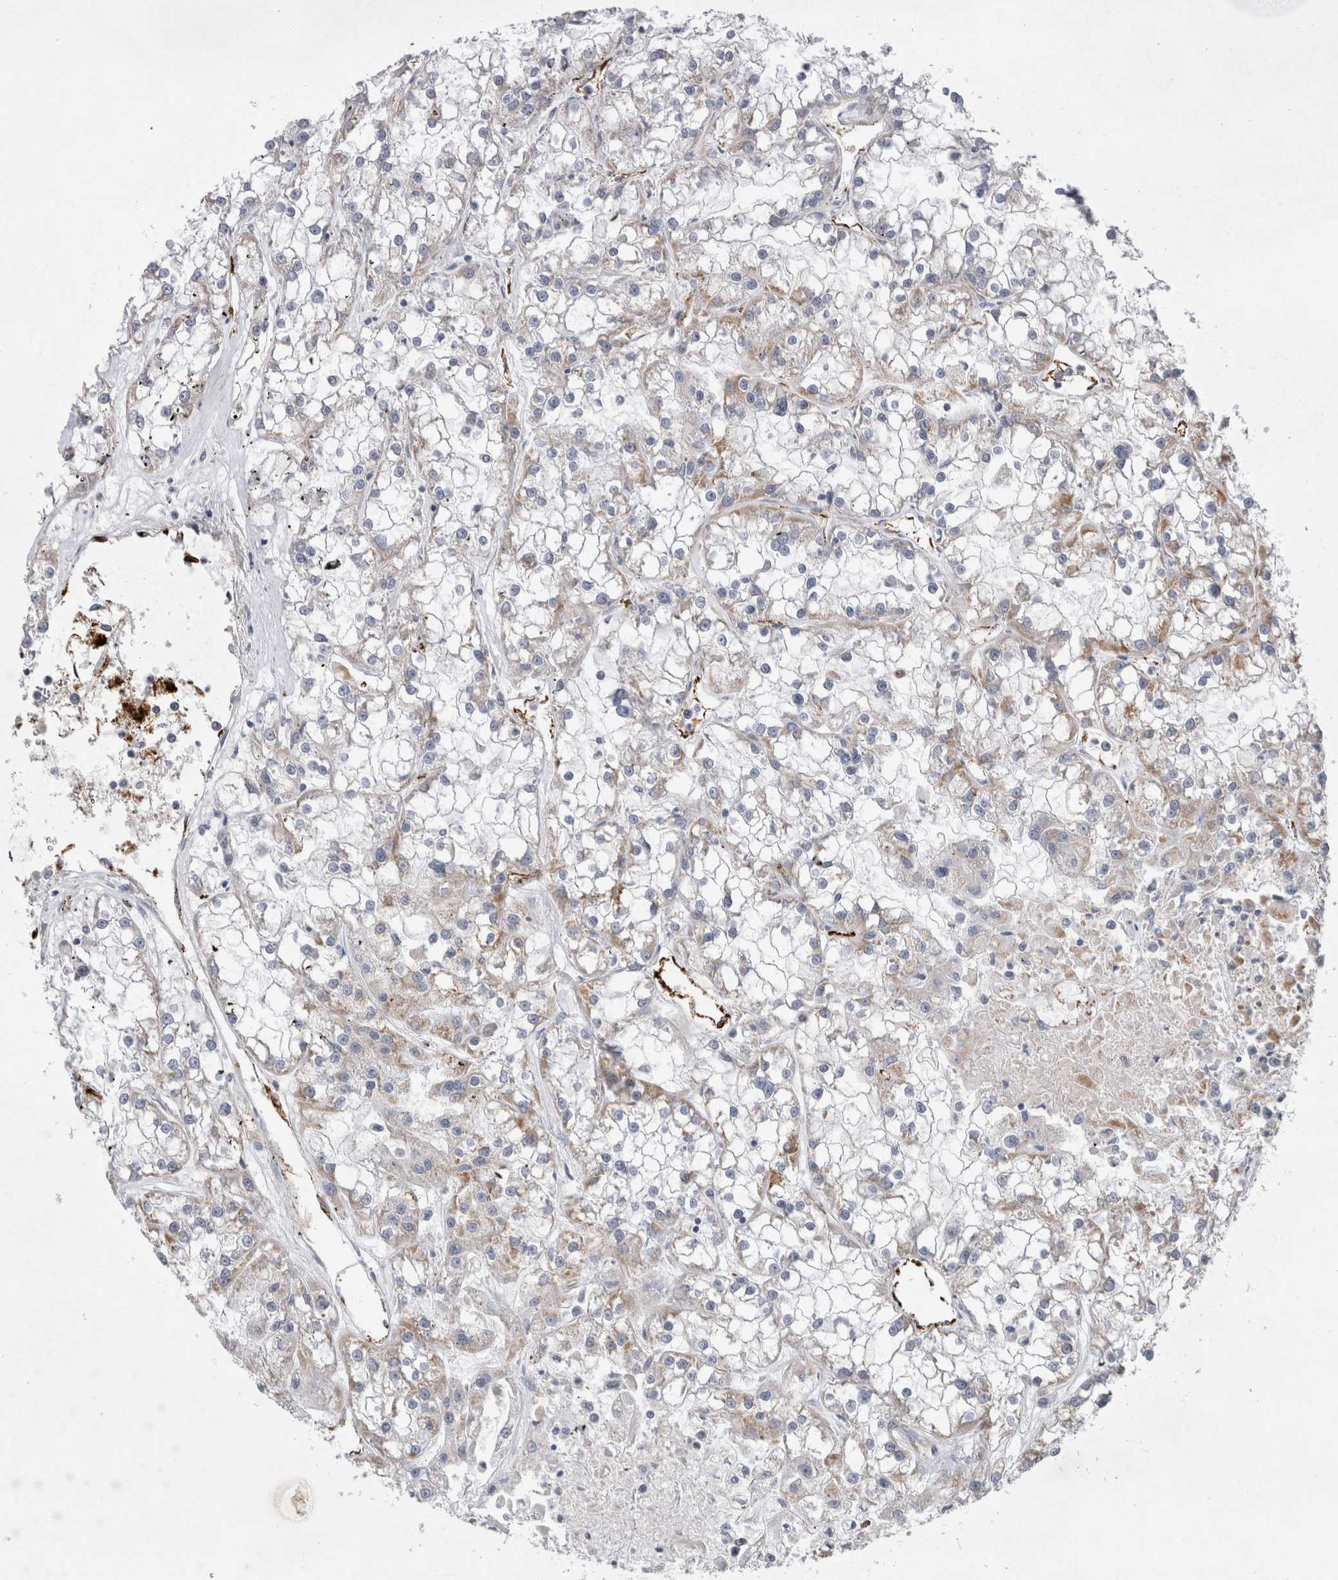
{"staining": {"intensity": "moderate", "quantity": "<25%", "location": "cytoplasmic/membranous"}, "tissue": "renal cancer", "cell_type": "Tumor cells", "image_type": "cancer", "snomed": [{"axis": "morphology", "description": "Adenocarcinoma, NOS"}, {"axis": "topography", "description": "Kidney"}], "caption": "This is an image of immunohistochemistry staining of renal cancer, which shows moderate positivity in the cytoplasmic/membranous of tumor cells.", "gene": "IARS2", "patient": {"sex": "female", "age": 52}}